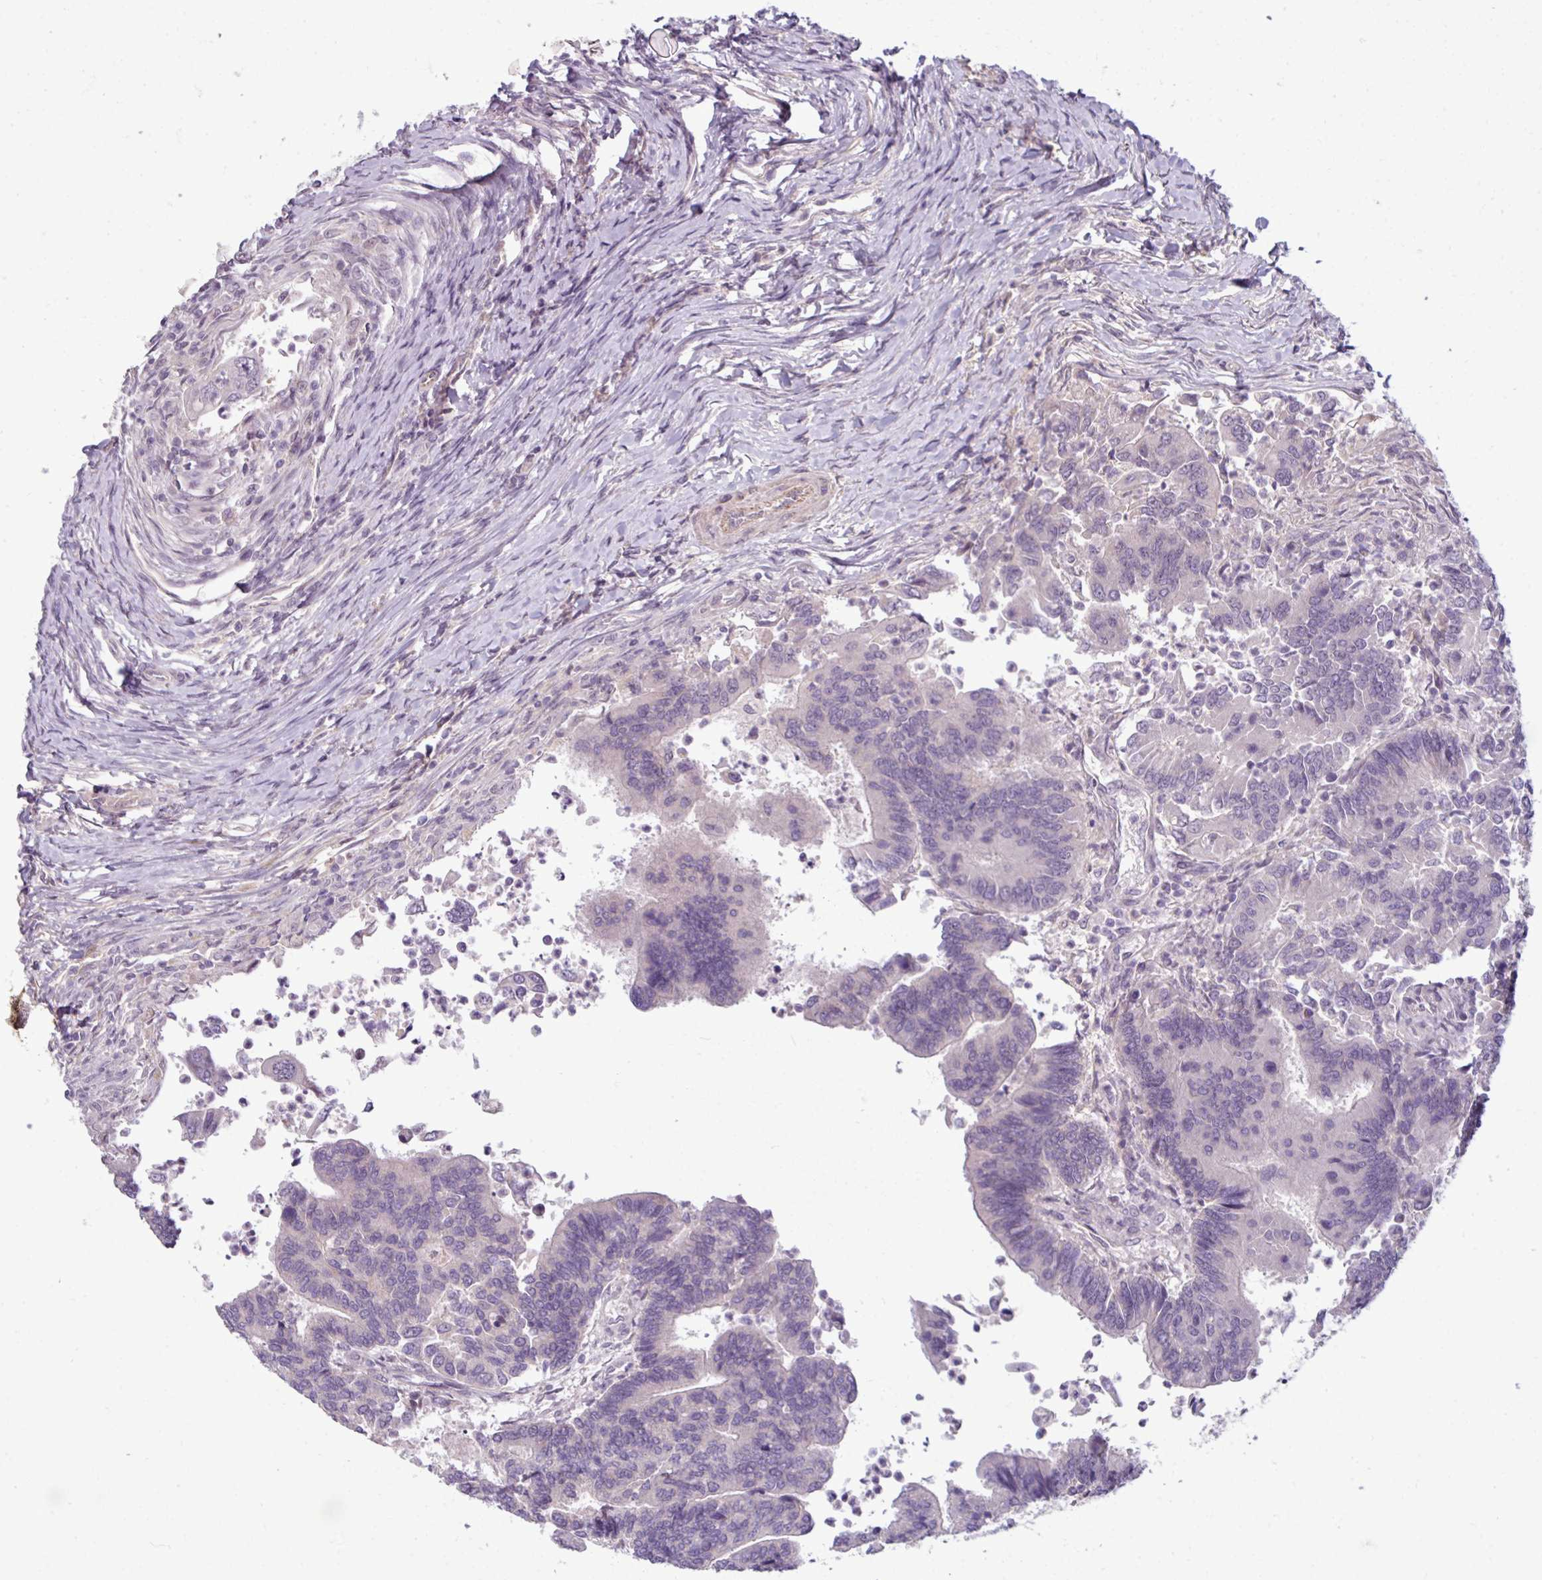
{"staining": {"intensity": "negative", "quantity": "none", "location": "none"}, "tissue": "colorectal cancer", "cell_type": "Tumor cells", "image_type": "cancer", "snomed": [{"axis": "morphology", "description": "Adenocarcinoma, NOS"}, {"axis": "topography", "description": "Colon"}], "caption": "A micrograph of adenocarcinoma (colorectal) stained for a protein displays no brown staining in tumor cells.", "gene": "UVSSA", "patient": {"sex": "female", "age": 67}}